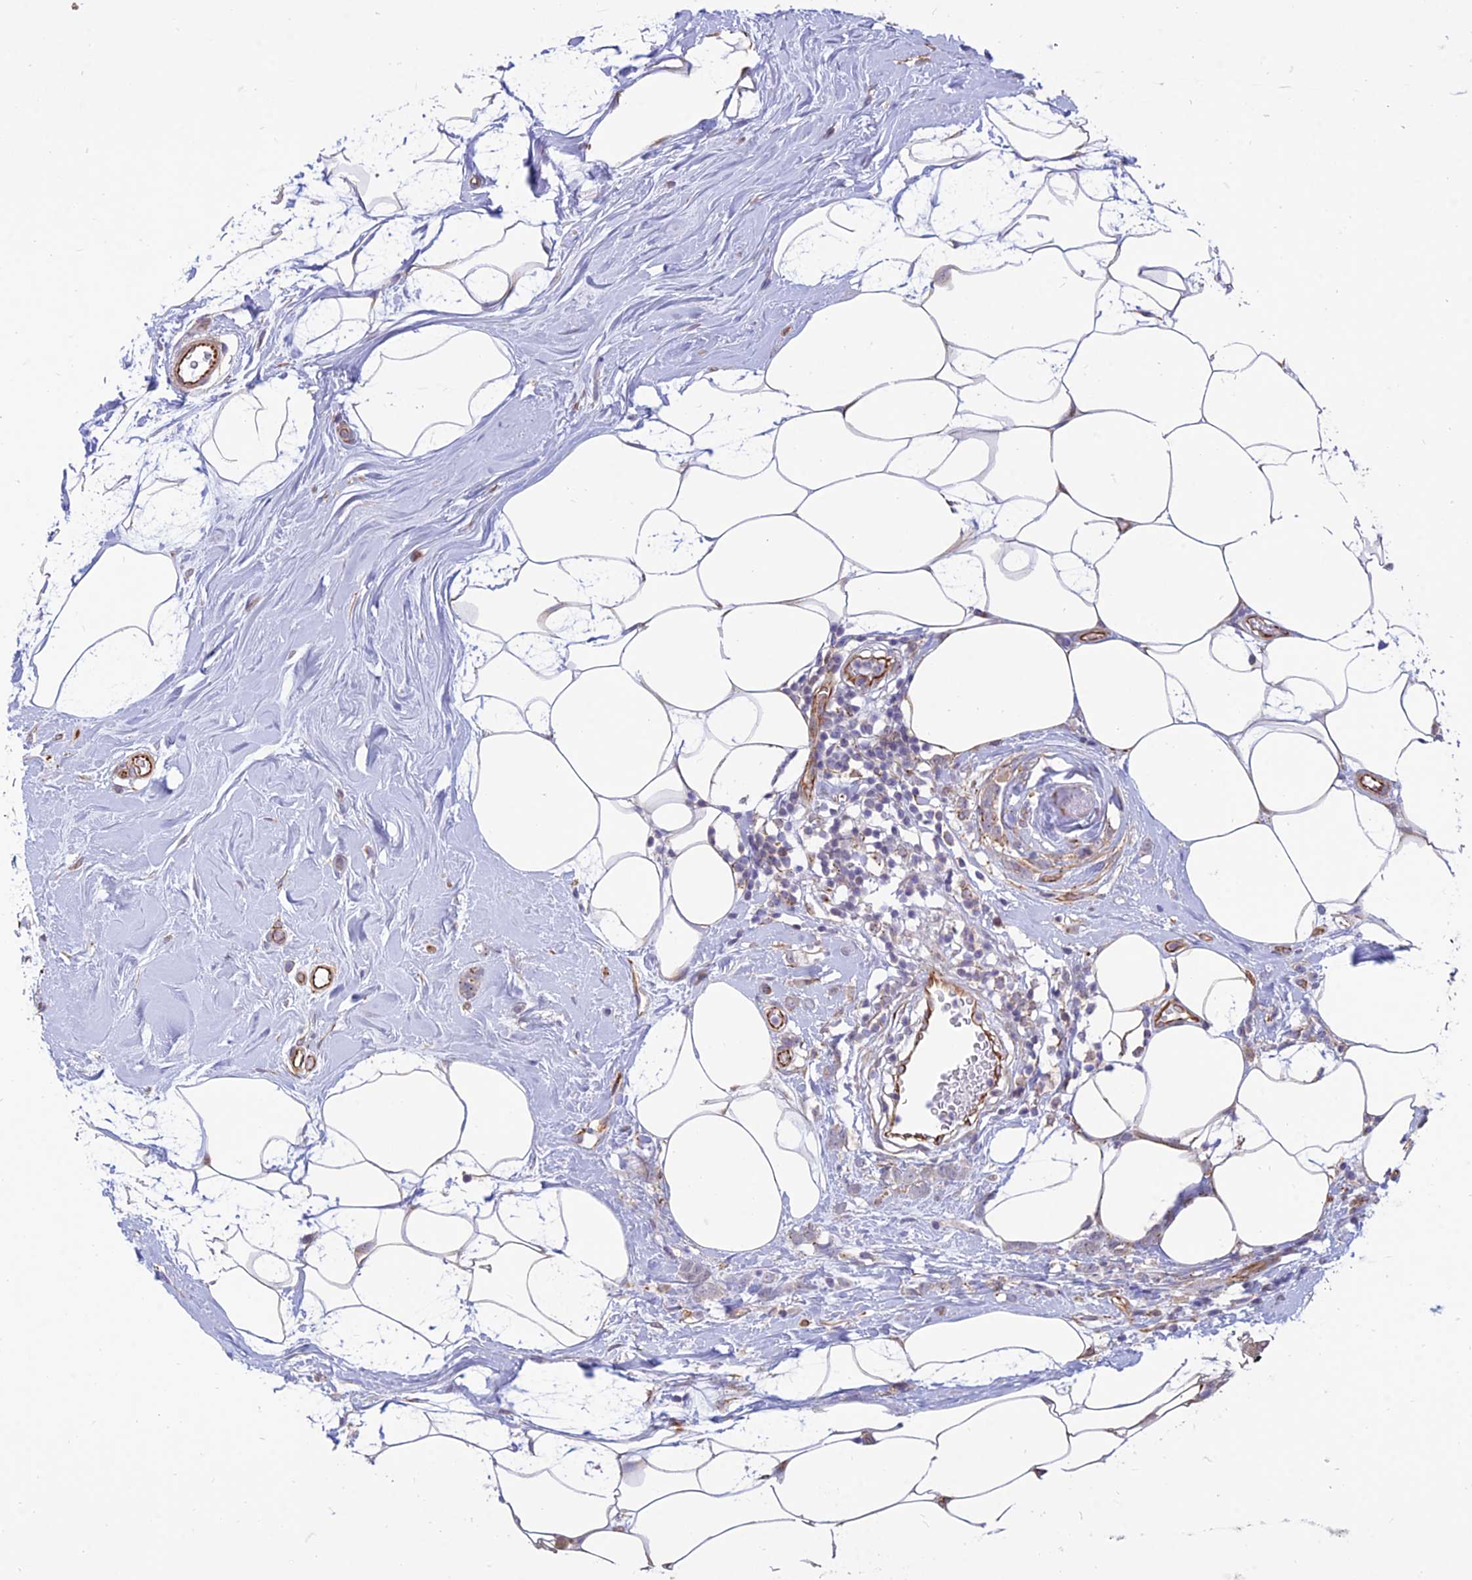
{"staining": {"intensity": "negative", "quantity": "none", "location": "none"}, "tissue": "breast cancer", "cell_type": "Tumor cells", "image_type": "cancer", "snomed": [{"axis": "morphology", "description": "Lobular carcinoma"}, {"axis": "topography", "description": "Breast"}], "caption": "This is an immunohistochemistry image of human breast lobular carcinoma. There is no expression in tumor cells.", "gene": "SAPCD2", "patient": {"sex": "female", "age": 58}}